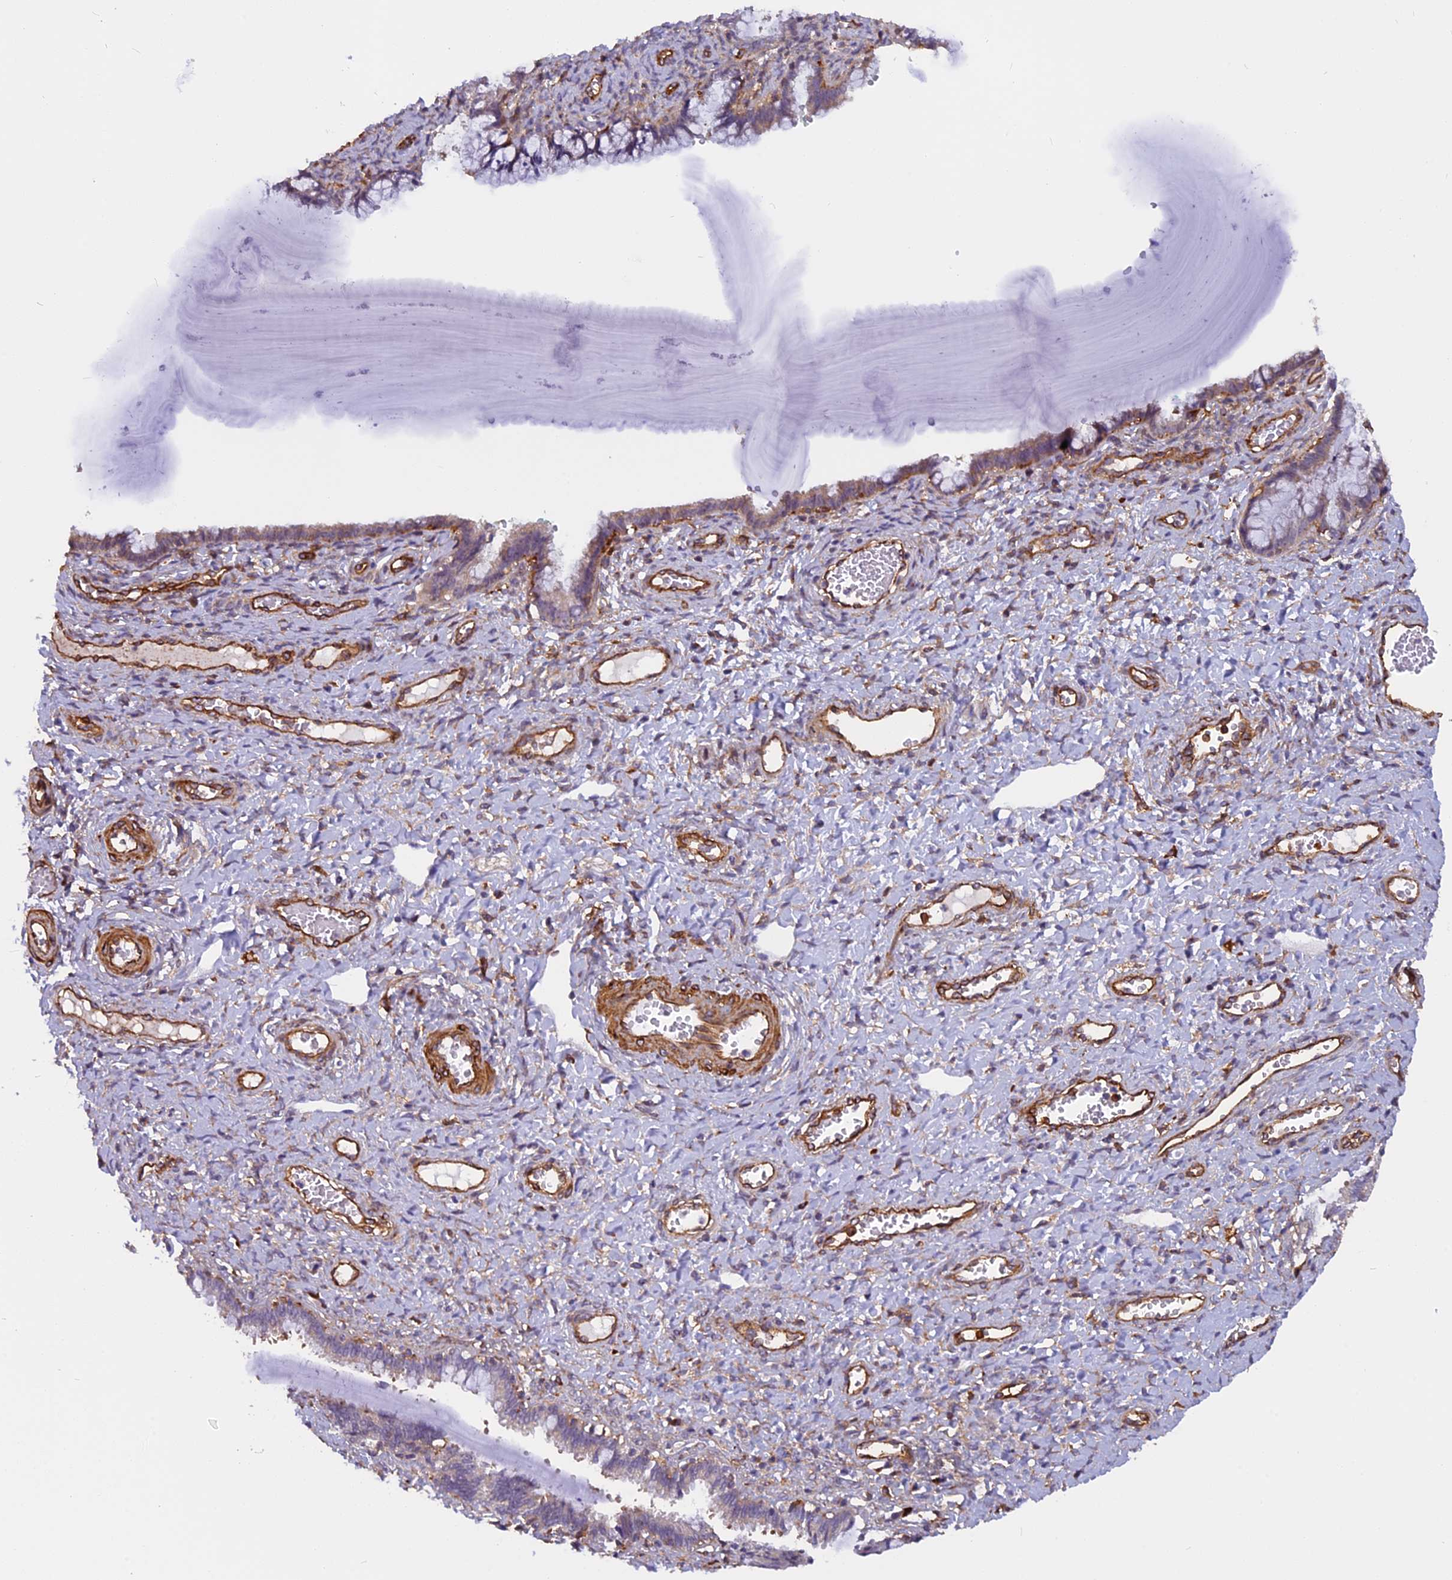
{"staining": {"intensity": "weak", "quantity": "25%-75%", "location": "cytoplasmic/membranous"}, "tissue": "cervix", "cell_type": "Glandular cells", "image_type": "normal", "snomed": [{"axis": "morphology", "description": "Normal tissue, NOS"}, {"axis": "morphology", "description": "Adenocarcinoma, NOS"}, {"axis": "topography", "description": "Cervix"}], "caption": "Immunohistochemical staining of unremarkable human cervix reveals weak cytoplasmic/membranous protein positivity in about 25%-75% of glandular cells.", "gene": "EHBP1L1", "patient": {"sex": "female", "age": 29}}